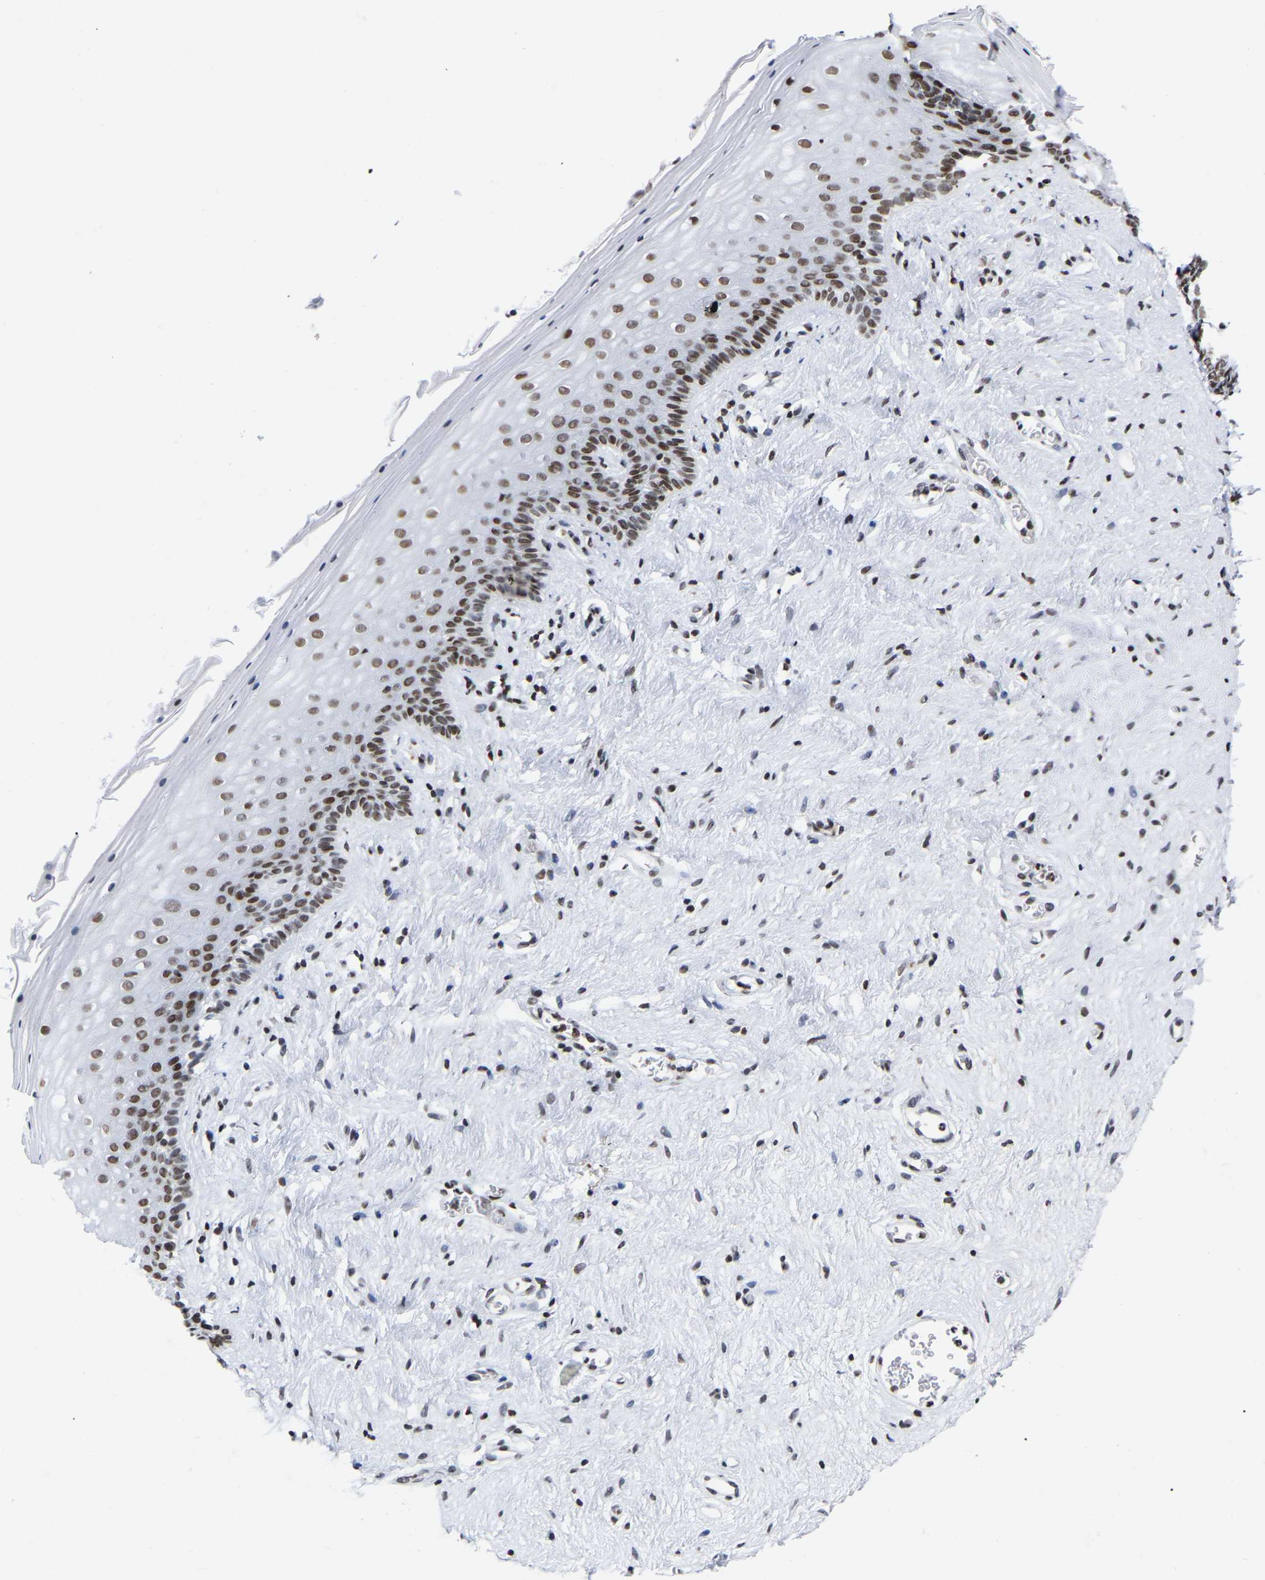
{"staining": {"intensity": "strong", "quantity": ">75%", "location": "nuclear"}, "tissue": "vagina", "cell_type": "Squamous epithelial cells", "image_type": "normal", "snomed": [{"axis": "morphology", "description": "Normal tissue, NOS"}, {"axis": "topography", "description": "Vagina"}], "caption": "Vagina stained for a protein demonstrates strong nuclear positivity in squamous epithelial cells. The staining was performed using DAB, with brown indicating positive protein expression. Nuclei are stained blue with hematoxylin.", "gene": "PRCC", "patient": {"sex": "female", "age": 44}}